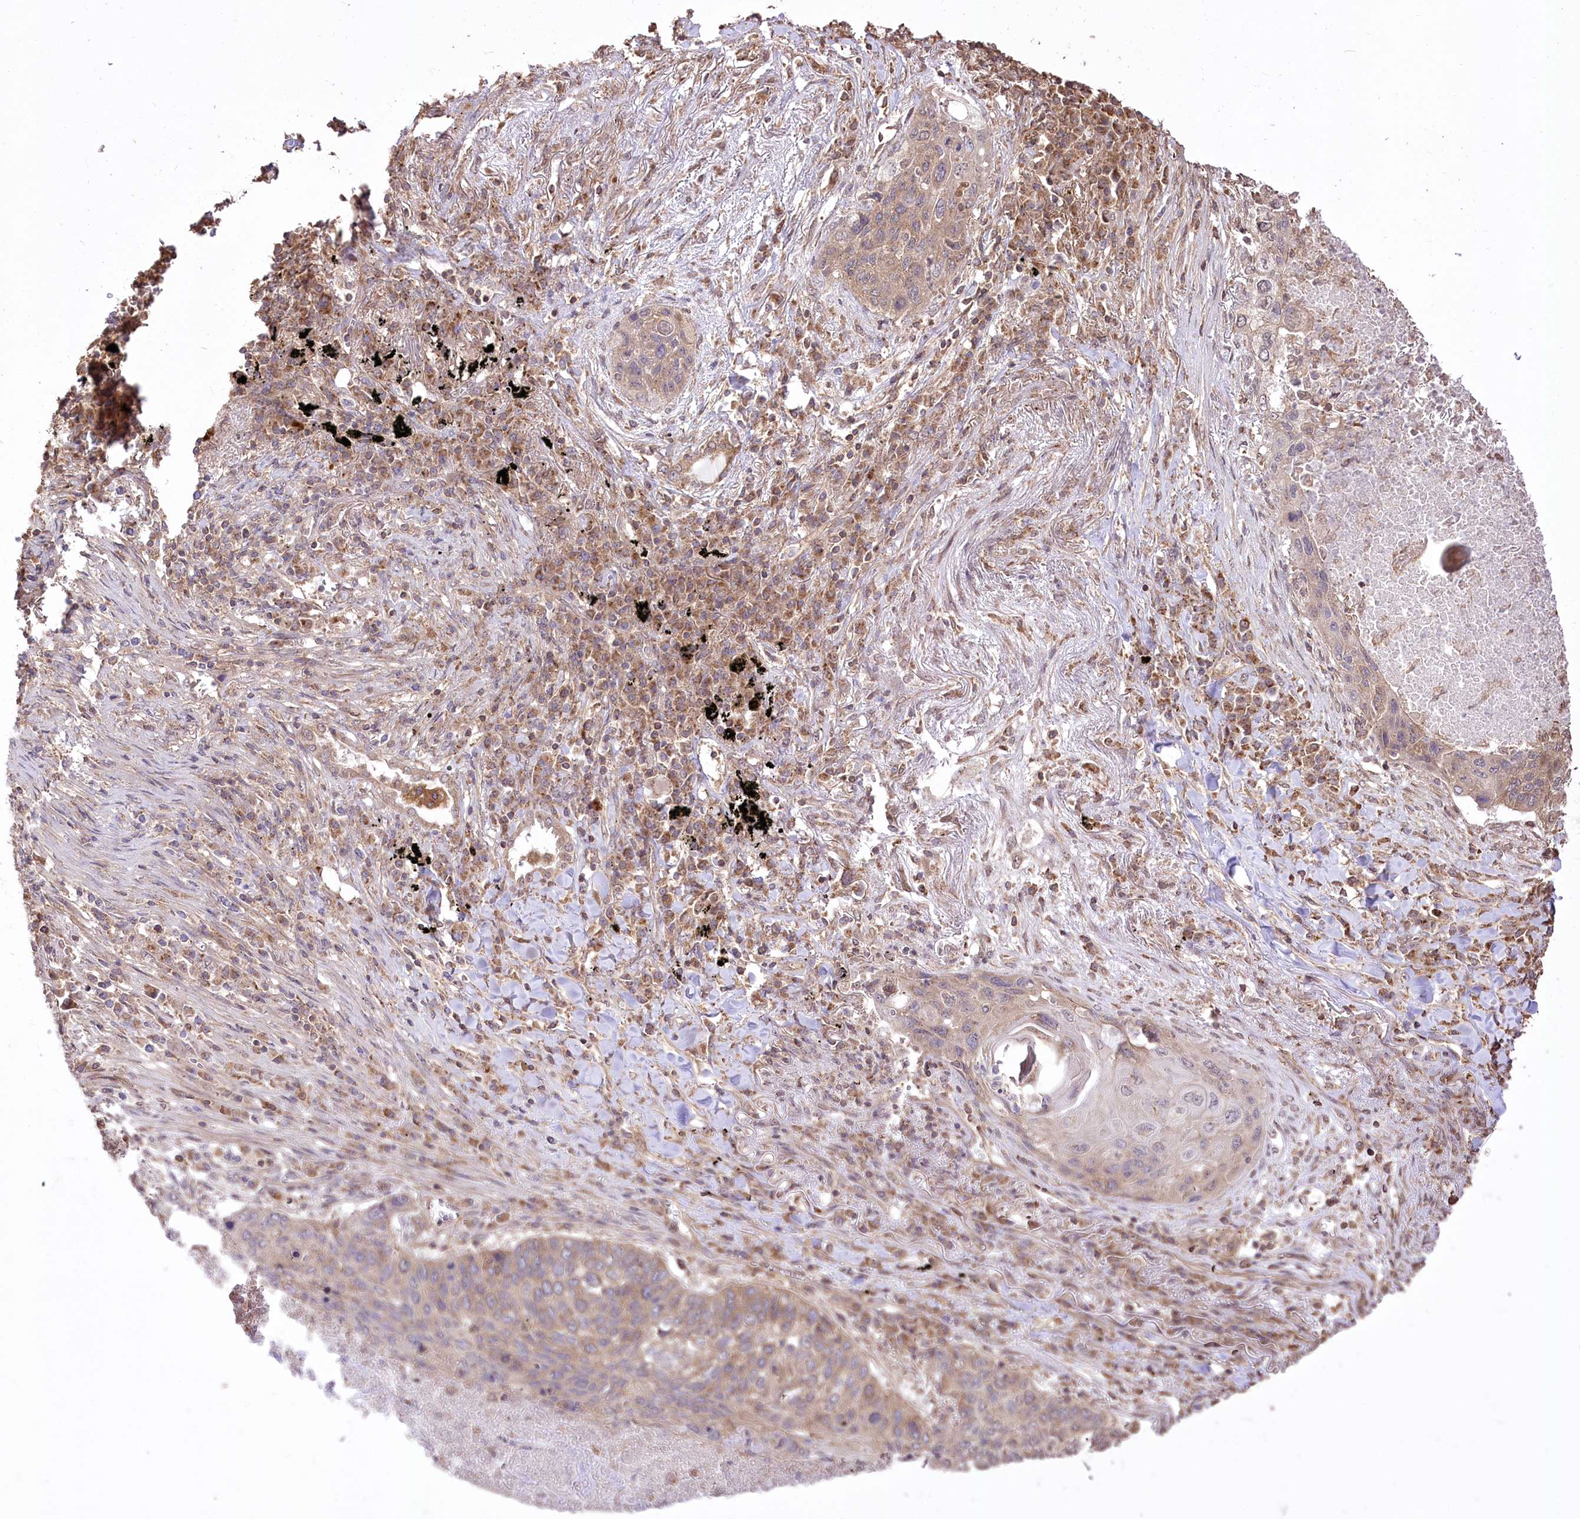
{"staining": {"intensity": "weak", "quantity": "25%-75%", "location": "cytoplasmic/membranous"}, "tissue": "lung cancer", "cell_type": "Tumor cells", "image_type": "cancer", "snomed": [{"axis": "morphology", "description": "Squamous cell carcinoma, NOS"}, {"axis": "topography", "description": "Lung"}], "caption": "Brown immunohistochemical staining in lung squamous cell carcinoma shows weak cytoplasmic/membranous staining in about 25%-75% of tumor cells. (DAB IHC, brown staining for protein, blue staining for nuclei).", "gene": "XYLB", "patient": {"sex": "female", "age": 63}}